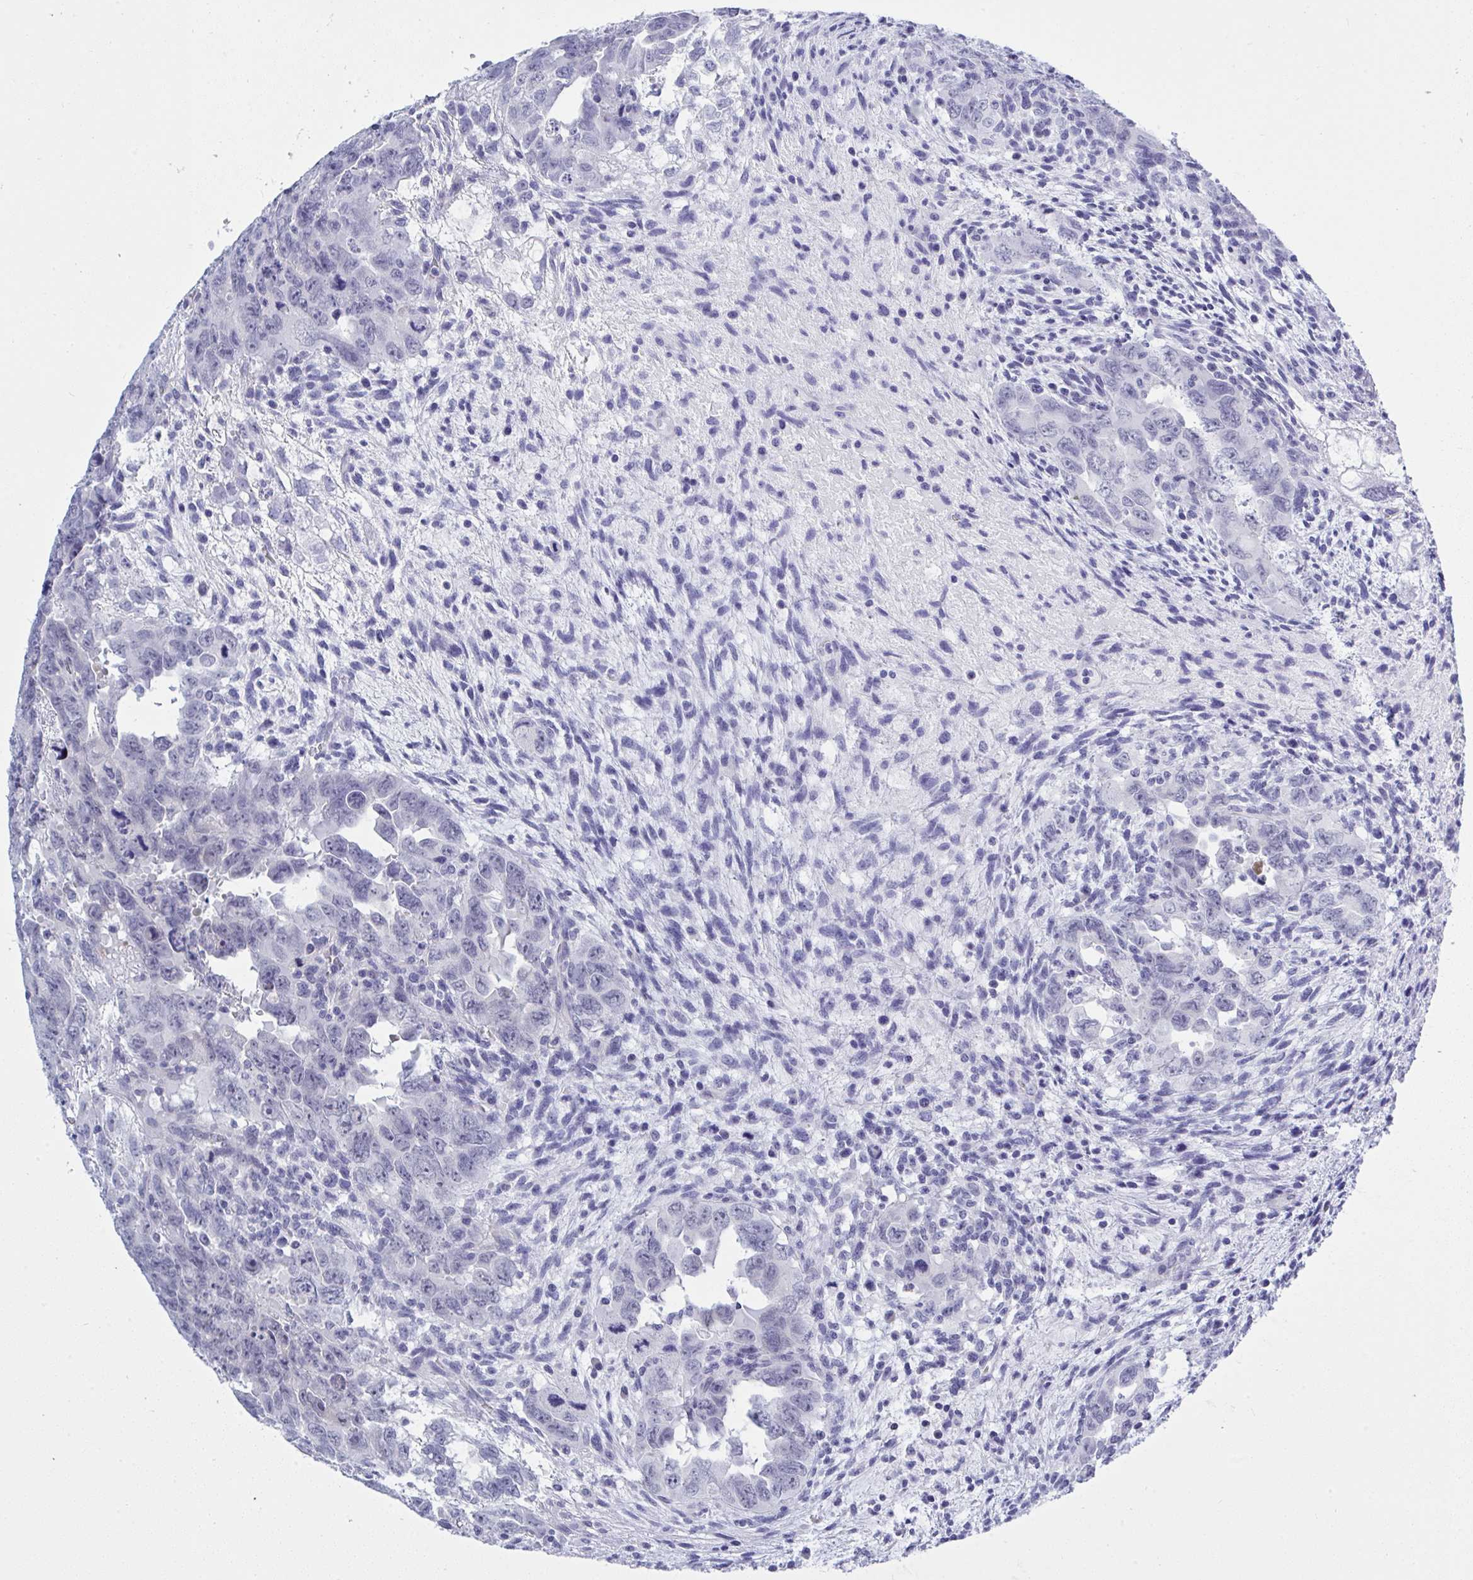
{"staining": {"intensity": "negative", "quantity": "none", "location": "none"}, "tissue": "testis cancer", "cell_type": "Tumor cells", "image_type": "cancer", "snomed": [{"axis": "morphology", "description": "Carcinoma, Embryonal, NOS"}, {"axis": "topography", "description": "Testis"}], "caption": "The image shows no significant staining in tumor cells of testis cancer.", "gene": "MFSD4A", "patient": {"sex": "male", "age": 24}}